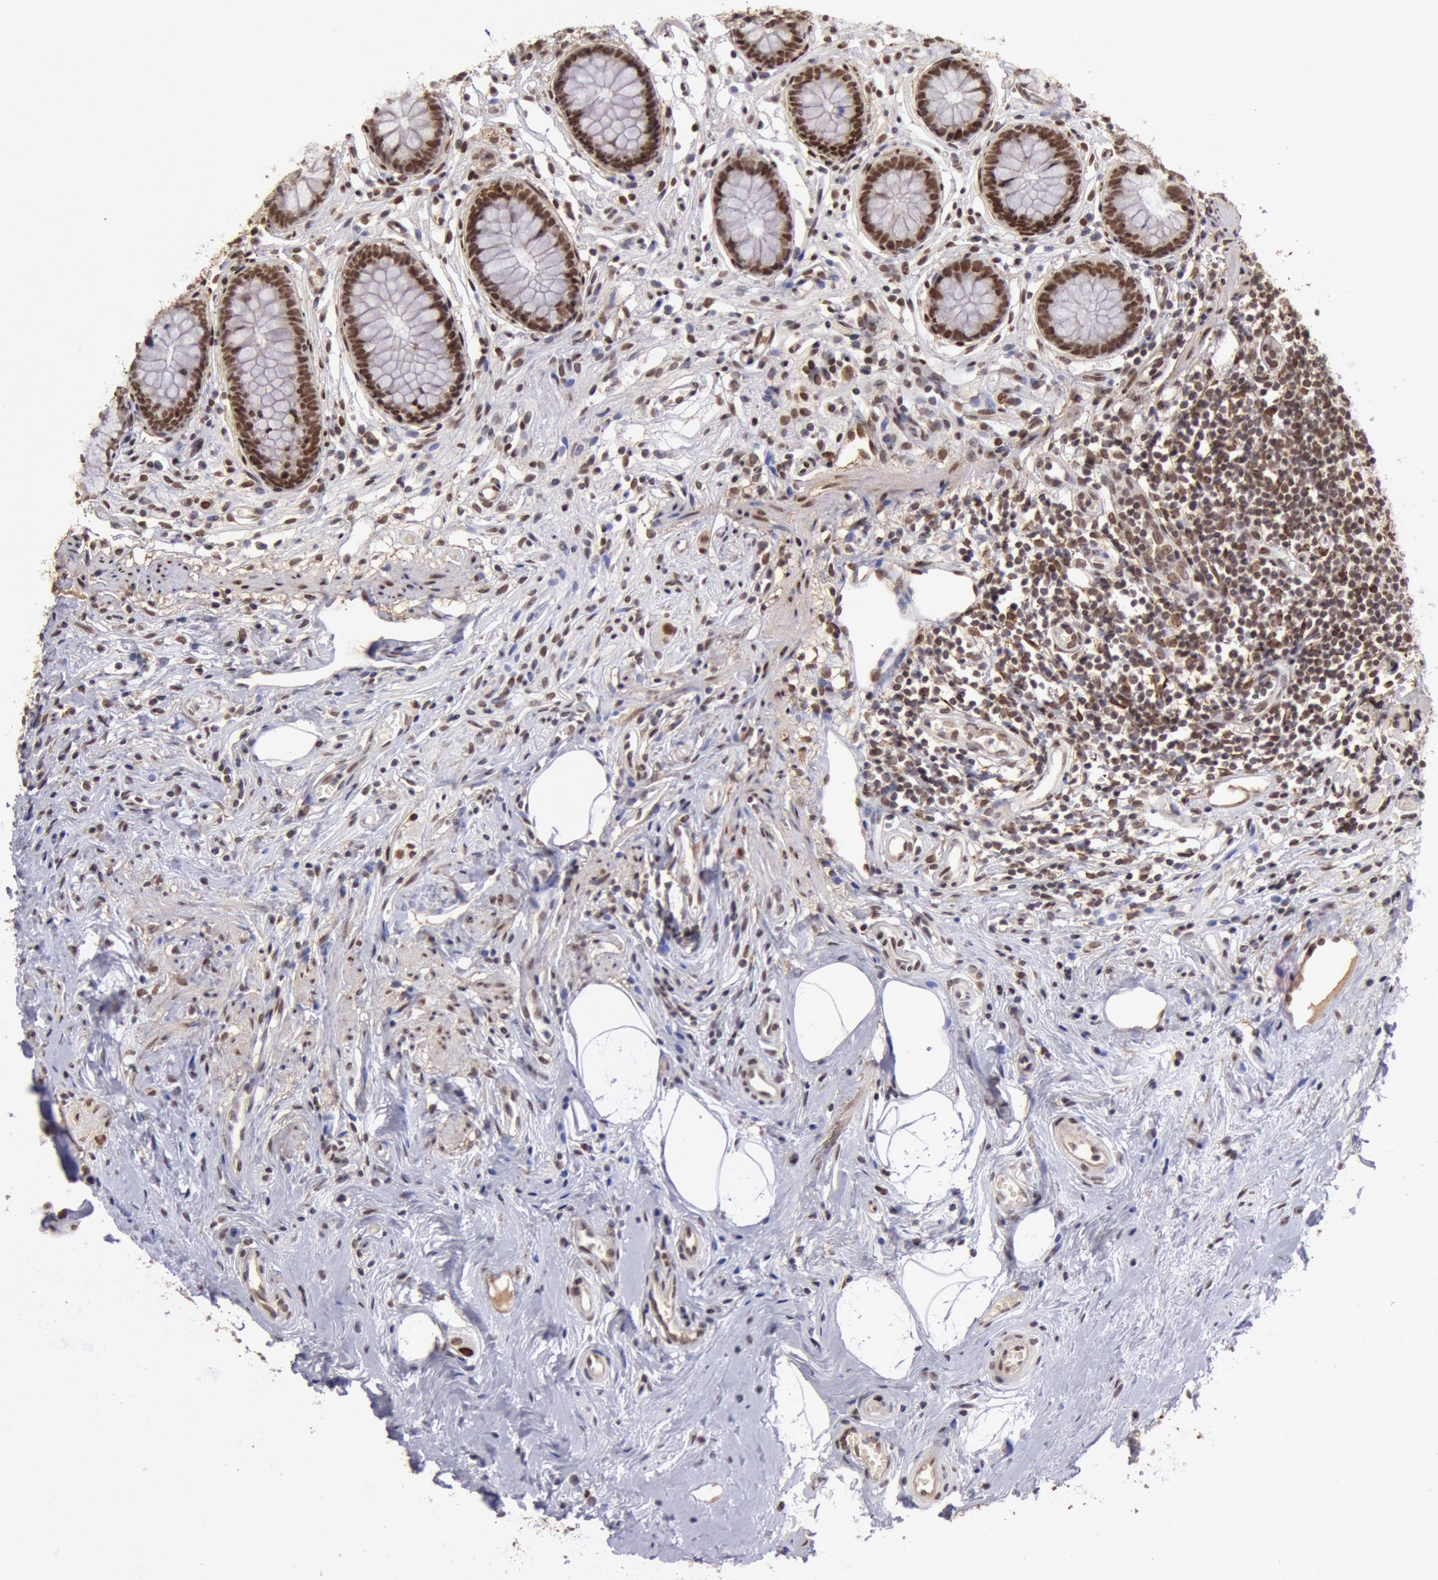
{"staining": {"intensity": "strong", "quantity": ">75%", "location": "nuclear"}, "tissue": "appendix", "cell_type": "Glandular cells", "image_type": "normal", "snomed": [{"axis": "morphology", "description": "Normal tissue, NOS"}, {"axis": "topography", "description": "Appendix"}], "caption": "The micrograph exhibits staining of benign appendix, revealing strong nuclear protein positivity (brown color) within glandular cells.", "gene": "CDKN2B", "patient": {"sex": "male", "age": 38}}